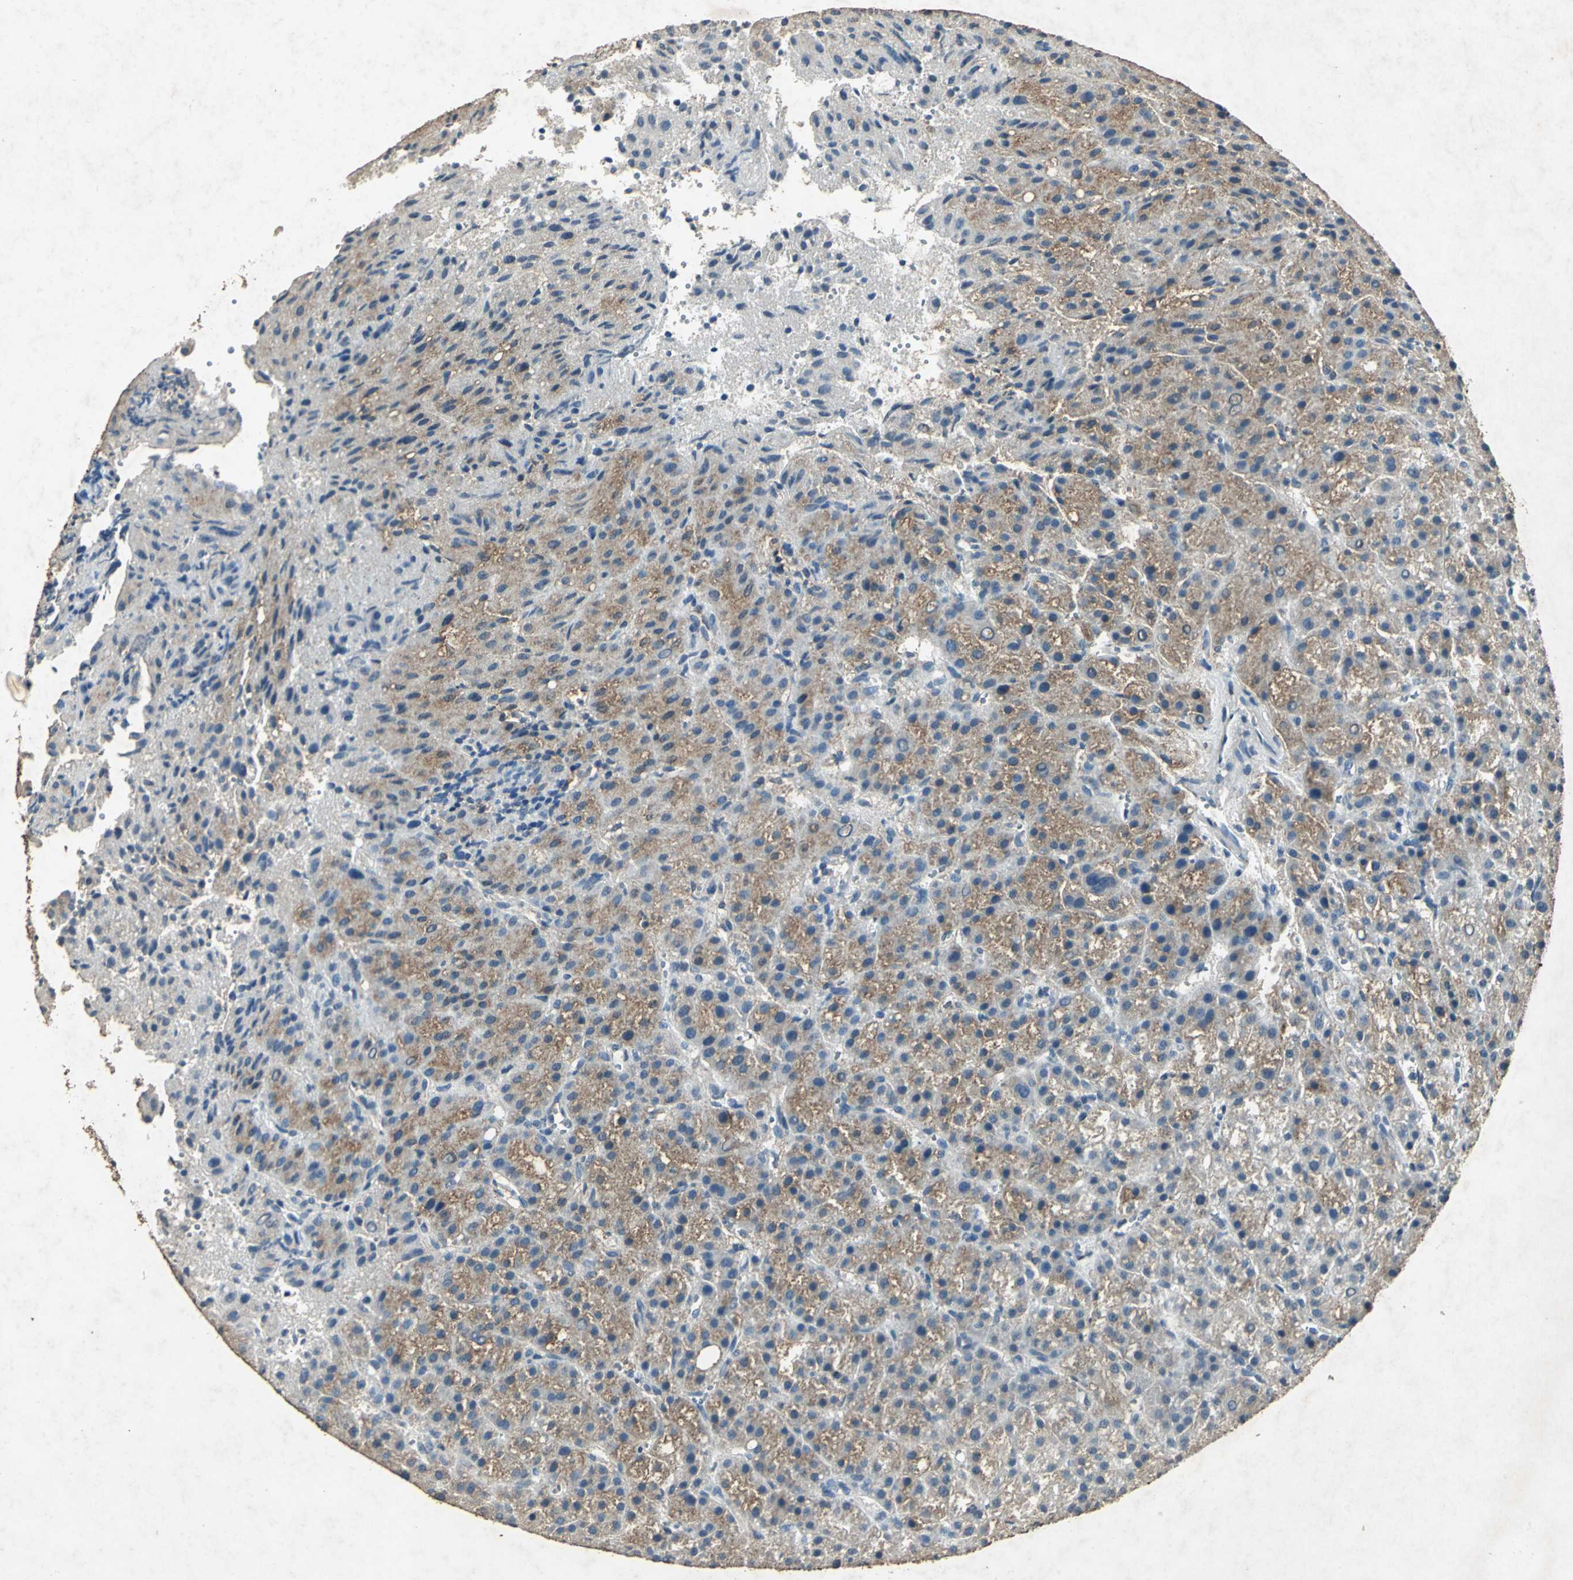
{"staining": {"intensity": "moderate", "quantity": ">75%", "location": "cytoplasmic/membranous"}, "tissue": "liver cancer", "cell_type": "Tumor cells", "image_type": "cancer", "snomed": [{"axis": "morphology", "description": "Carcinoma, Hepatocellular, NOS"}, {"axis": "topography", "description": "Liver"}], "caption": "The histopathology image demonstrates a brown stain indicating the presence of a protein in the cytoplasmic/membranous of tumor cells in hepatocellular carcinoma (liver).", "gene": "CAMK2B", "patient": {"sex": "female", "age": 58}}